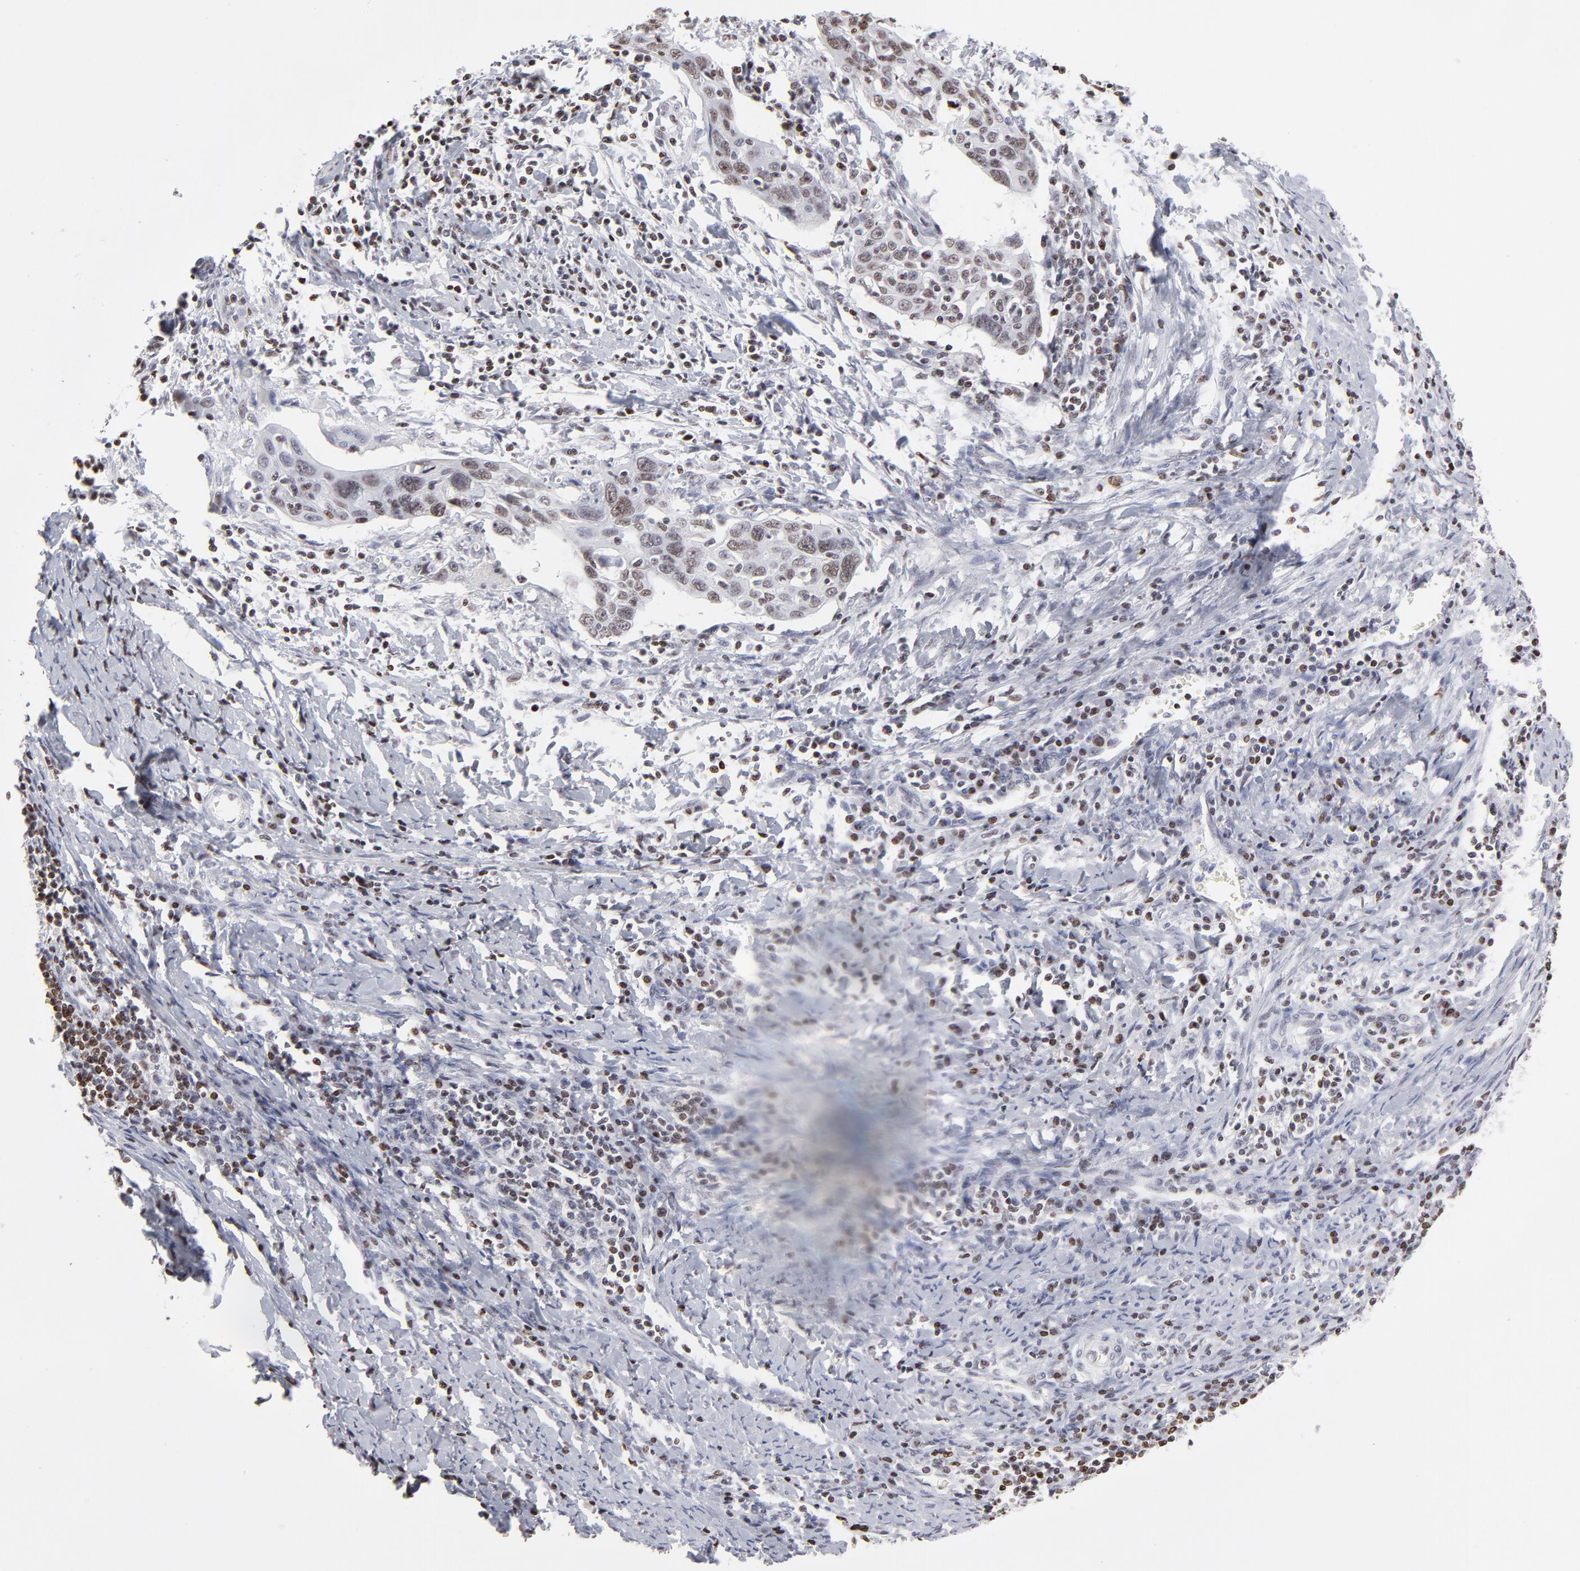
{"staining": {"intensity": "moderate", "quantity": "25%-75%", "location": "nuclear"}, "tissue": "cervical cancer", "cell_type": "Tumor cells", "image_type": "cancer", "snomed": [{"axis": "morphology", "description": "Squamous cell carcinoma, NOS"}, {"axis": "topography", "description": "Cervix"}], "caption": "IHC (DAB (3,3'-diaminobenzidine)) staining of squamous cell carcinoma (cervical) demonstrates moderate nuclear protein positivity in approximately 25%-75% of tumor cells.", "gene": "PARP1", "patient": {"sex": "female", "age": 54}}